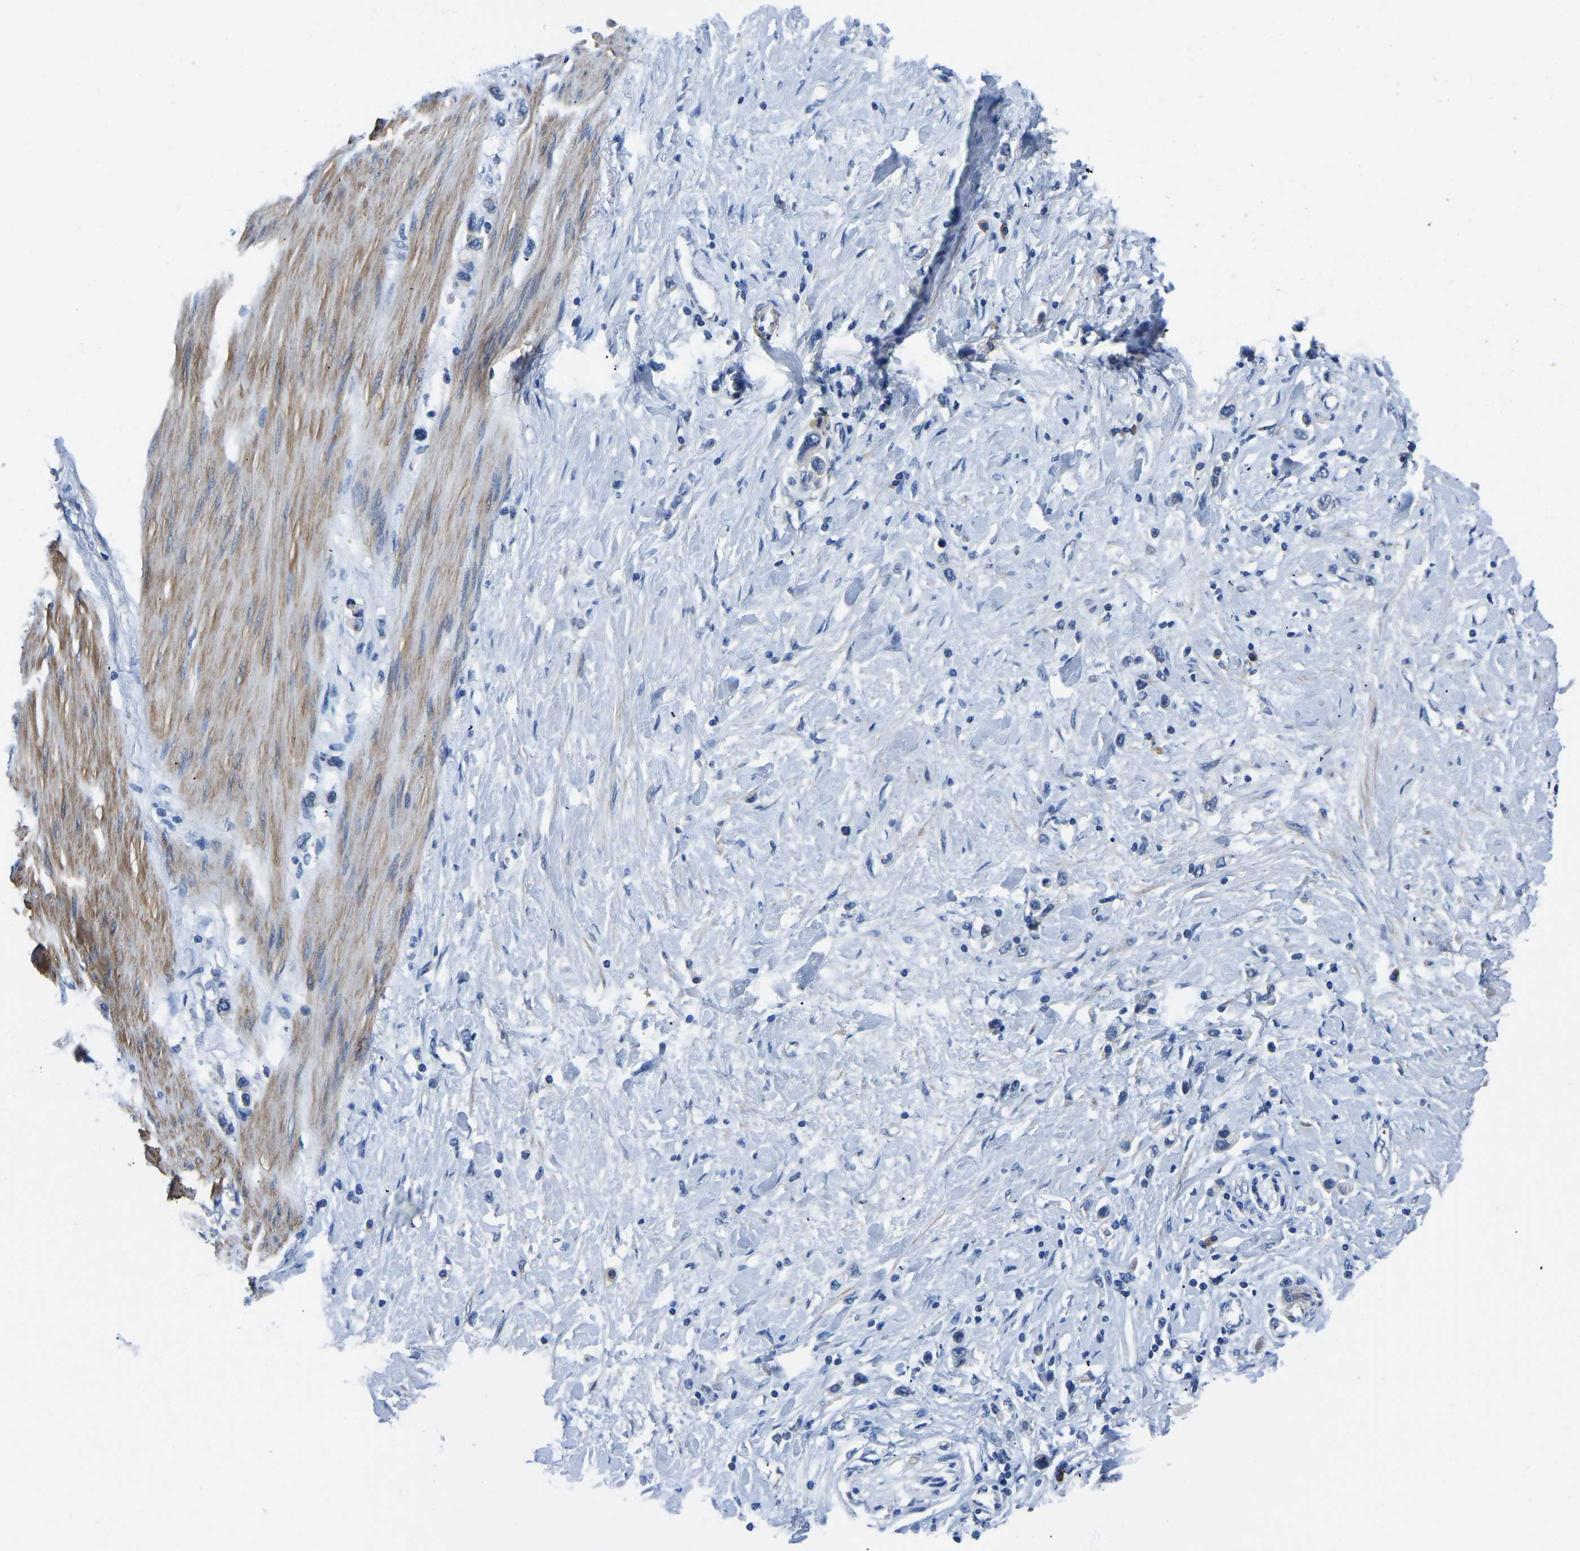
{"staining": {"intensity": "negative", "quantity": "none", "location": "none"}, "tissue": "stomach cancer", "cell_type": "Tumor cells", "image_type": "cancer", "snomed": [{"axis": "morphology", "description": "Adenocarcinoma, NOS"}, {"axis": "topography", "description": "Stomach"}], "caption": "Immunohistochemical staining of human stomach adenocarcinoma displays no significant staining in tumor cells.", "gene": "LIAS", "patient": {"sex": "female", "age": 65}}